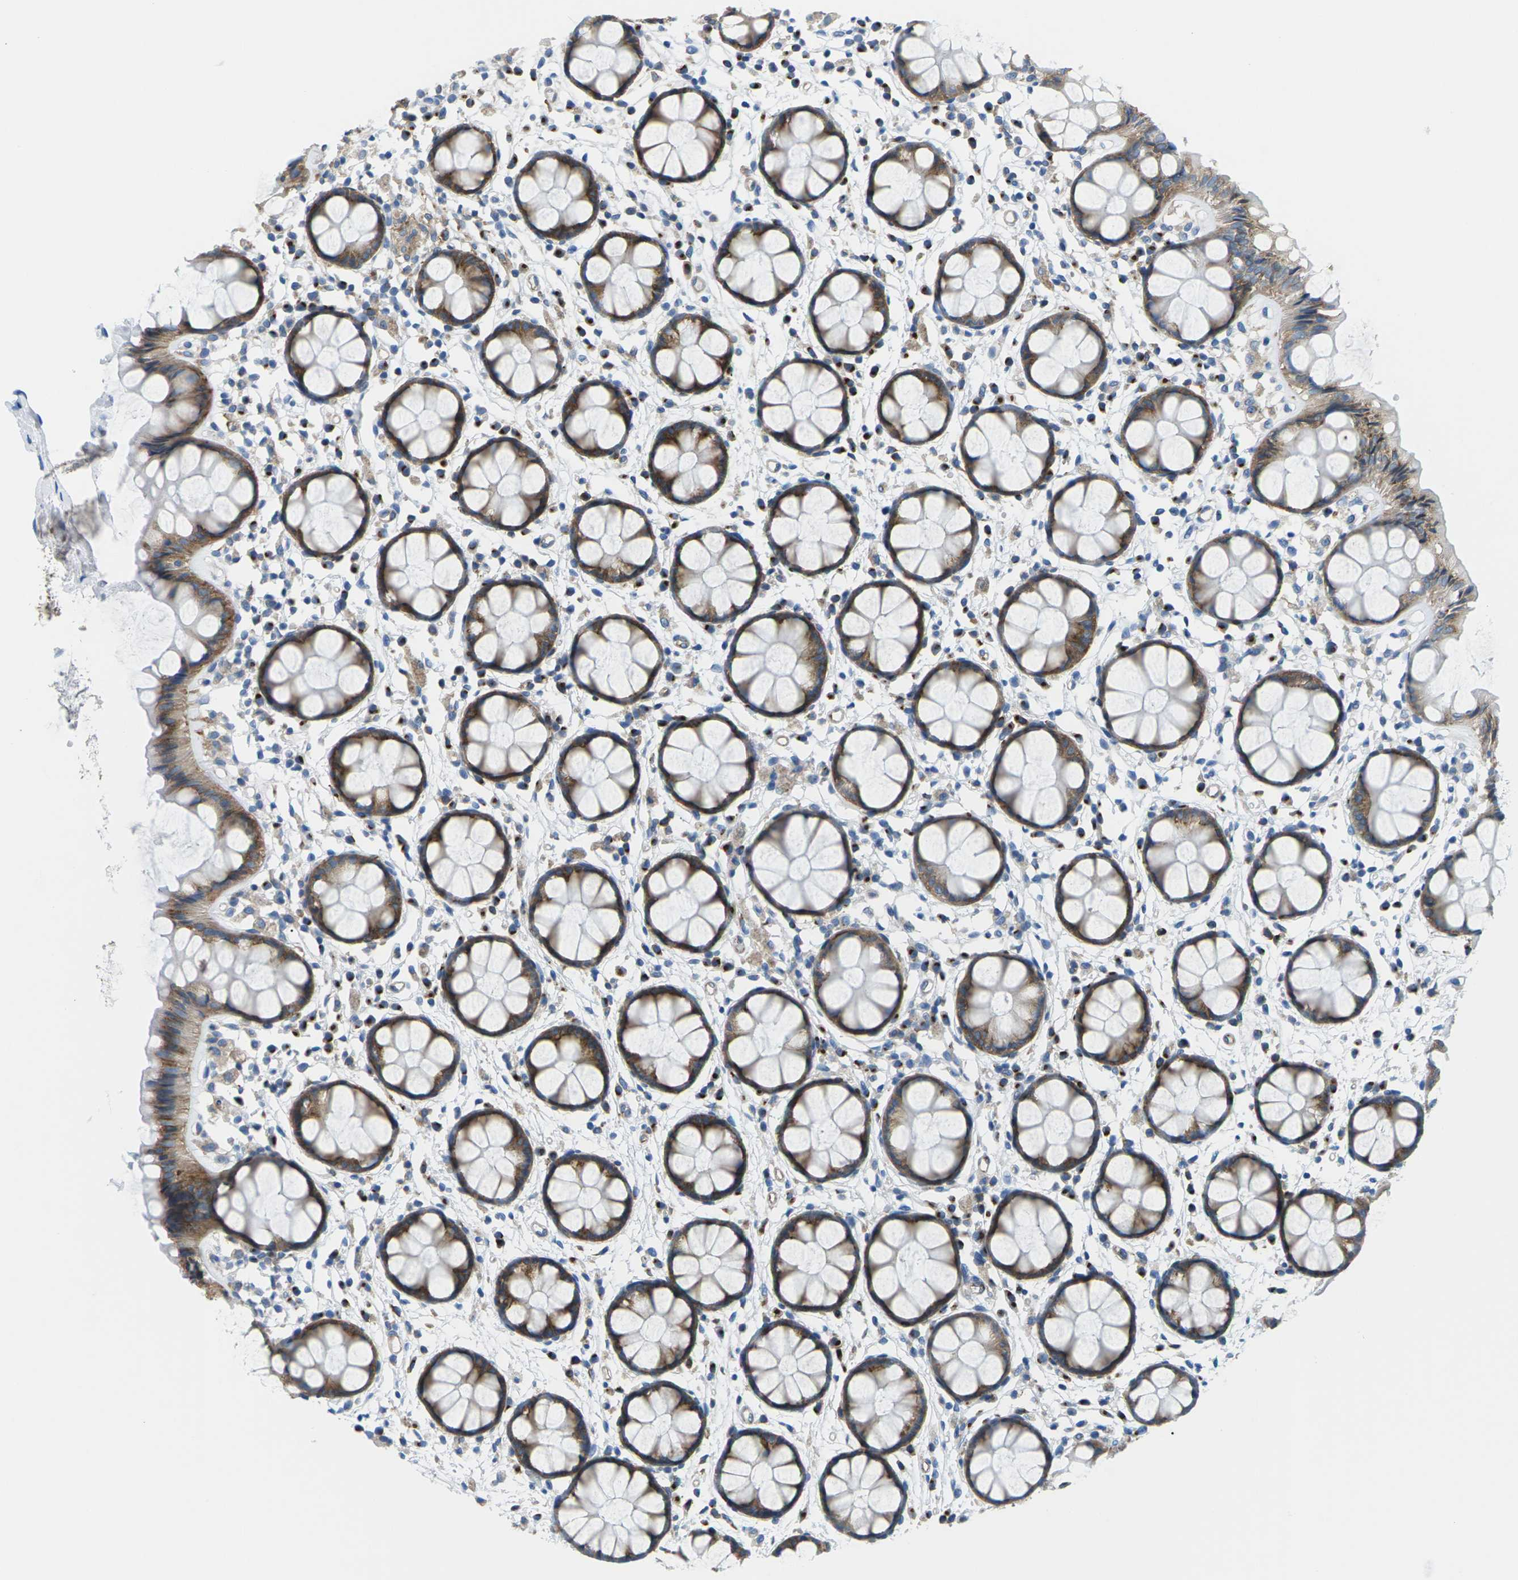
{"staining": {"intensity": "strong", "quantity": ">75%", "location": "cytoplasmic/membranous"}, "tissue": "rectum", "cell_type": "Glandular cells", "image_type": "normal", "snomed": [{"axis": "morphology", "description": "Normal tissue, NOS"}, {"axis": "topography", "description": "Rectum"}], "caption": "Immunohistochemical staining of benign rectum reveals strong cytoplasmic/membranous protein staining in approximately >75% of glandular cells. The protein of interest is shown in brown color, while the nuclei are stained blue.", "gene": "SYNGR2", "patient": {"sex": "female", "age": 66}}